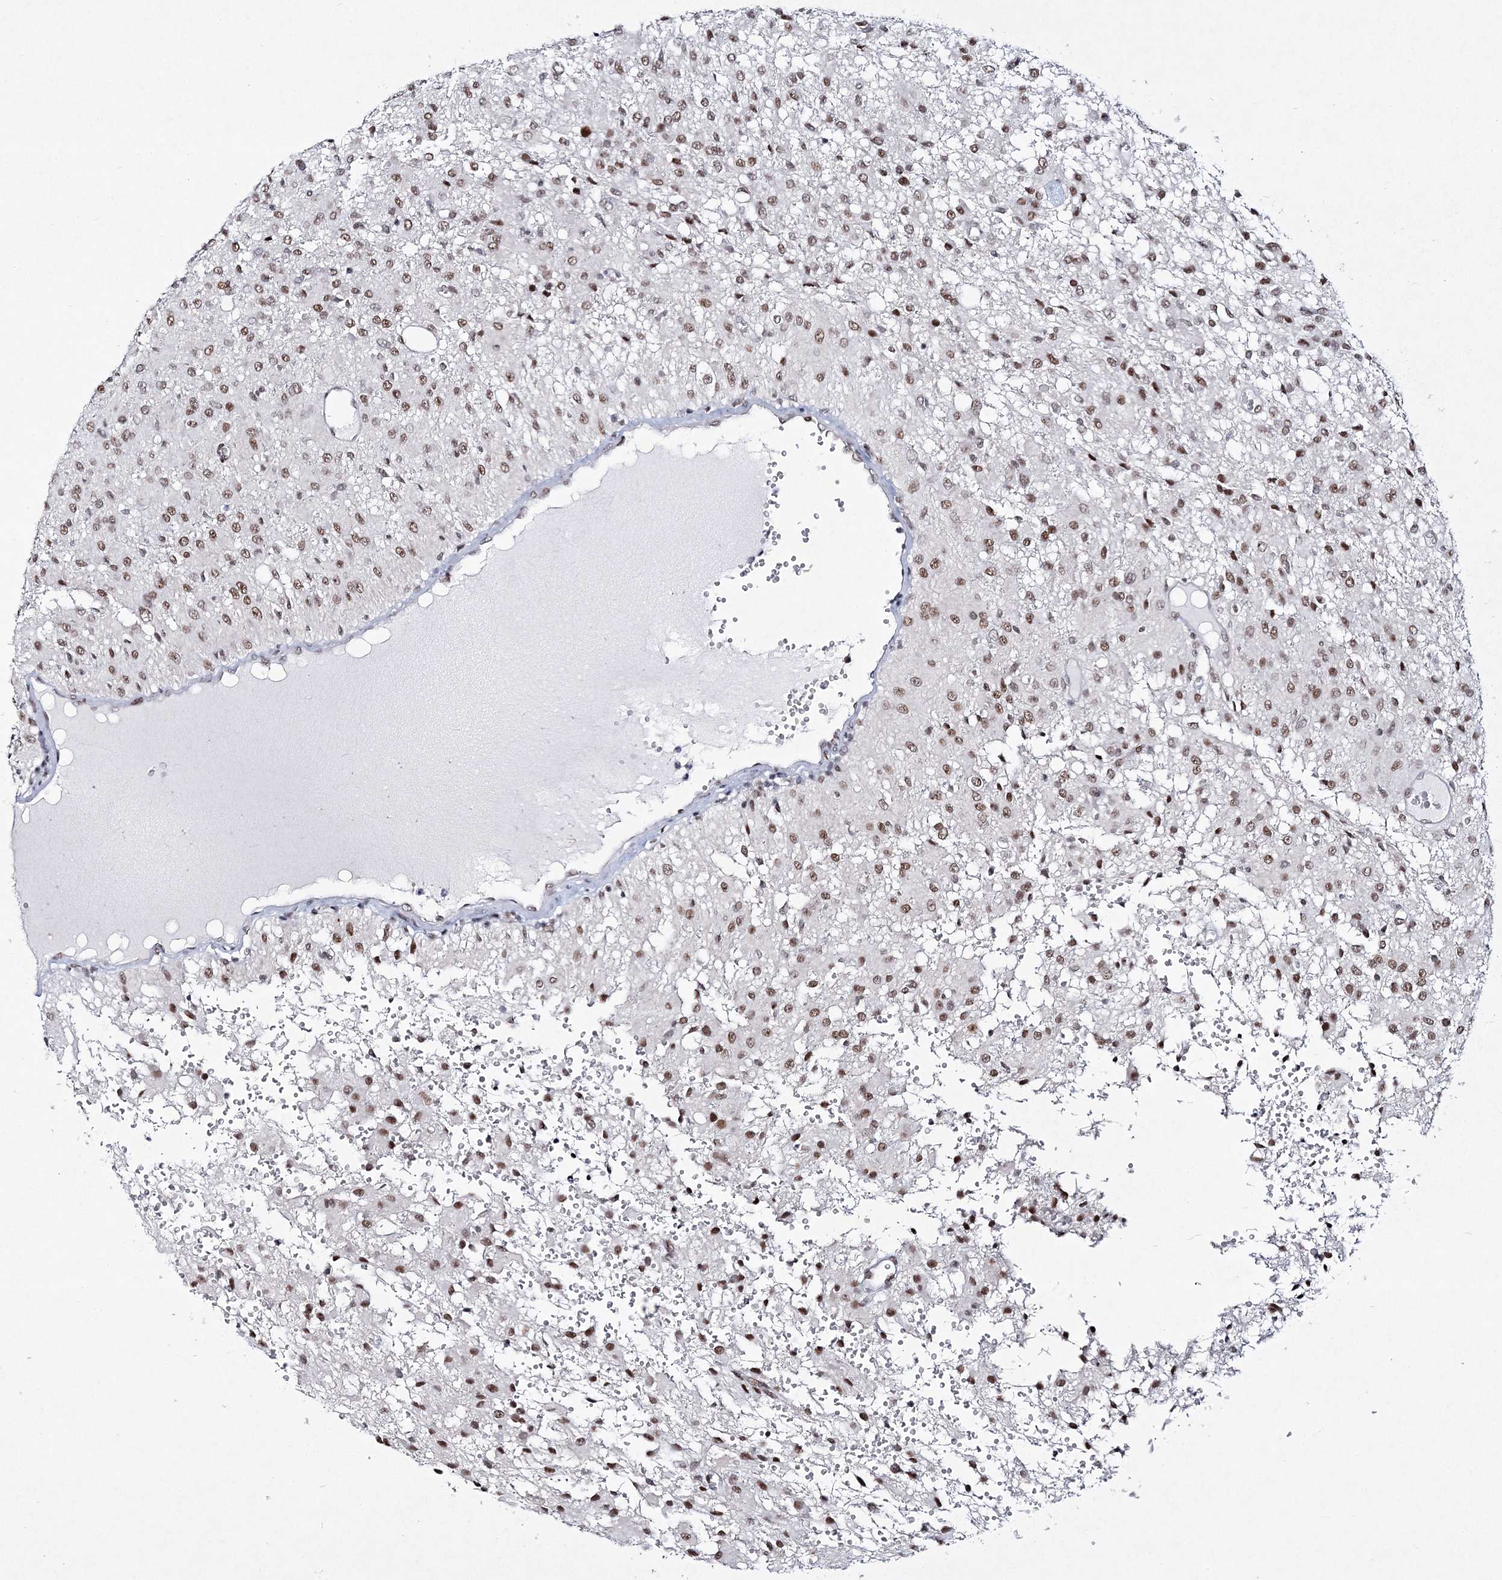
{"staining": {"intensity": "moderate", "quantity": ">75%", "location": "nuclear"}, "tissue": "glioma", "cell_type": "Tumor cells", "image_type": "cancer", "snomed": [{"axis": "morphology", "description": "Glioma, malignant, High grade"}, {"axis": "topography", "description": "Brain"}], "caption": "Approximately >75% of tumor cells in glioma show moderate nuclear protein positivity as visualized by brown immunohistochemical staining.", "gene": "LRRFIP2", "patient": {"sex": "female", "age": 59}}